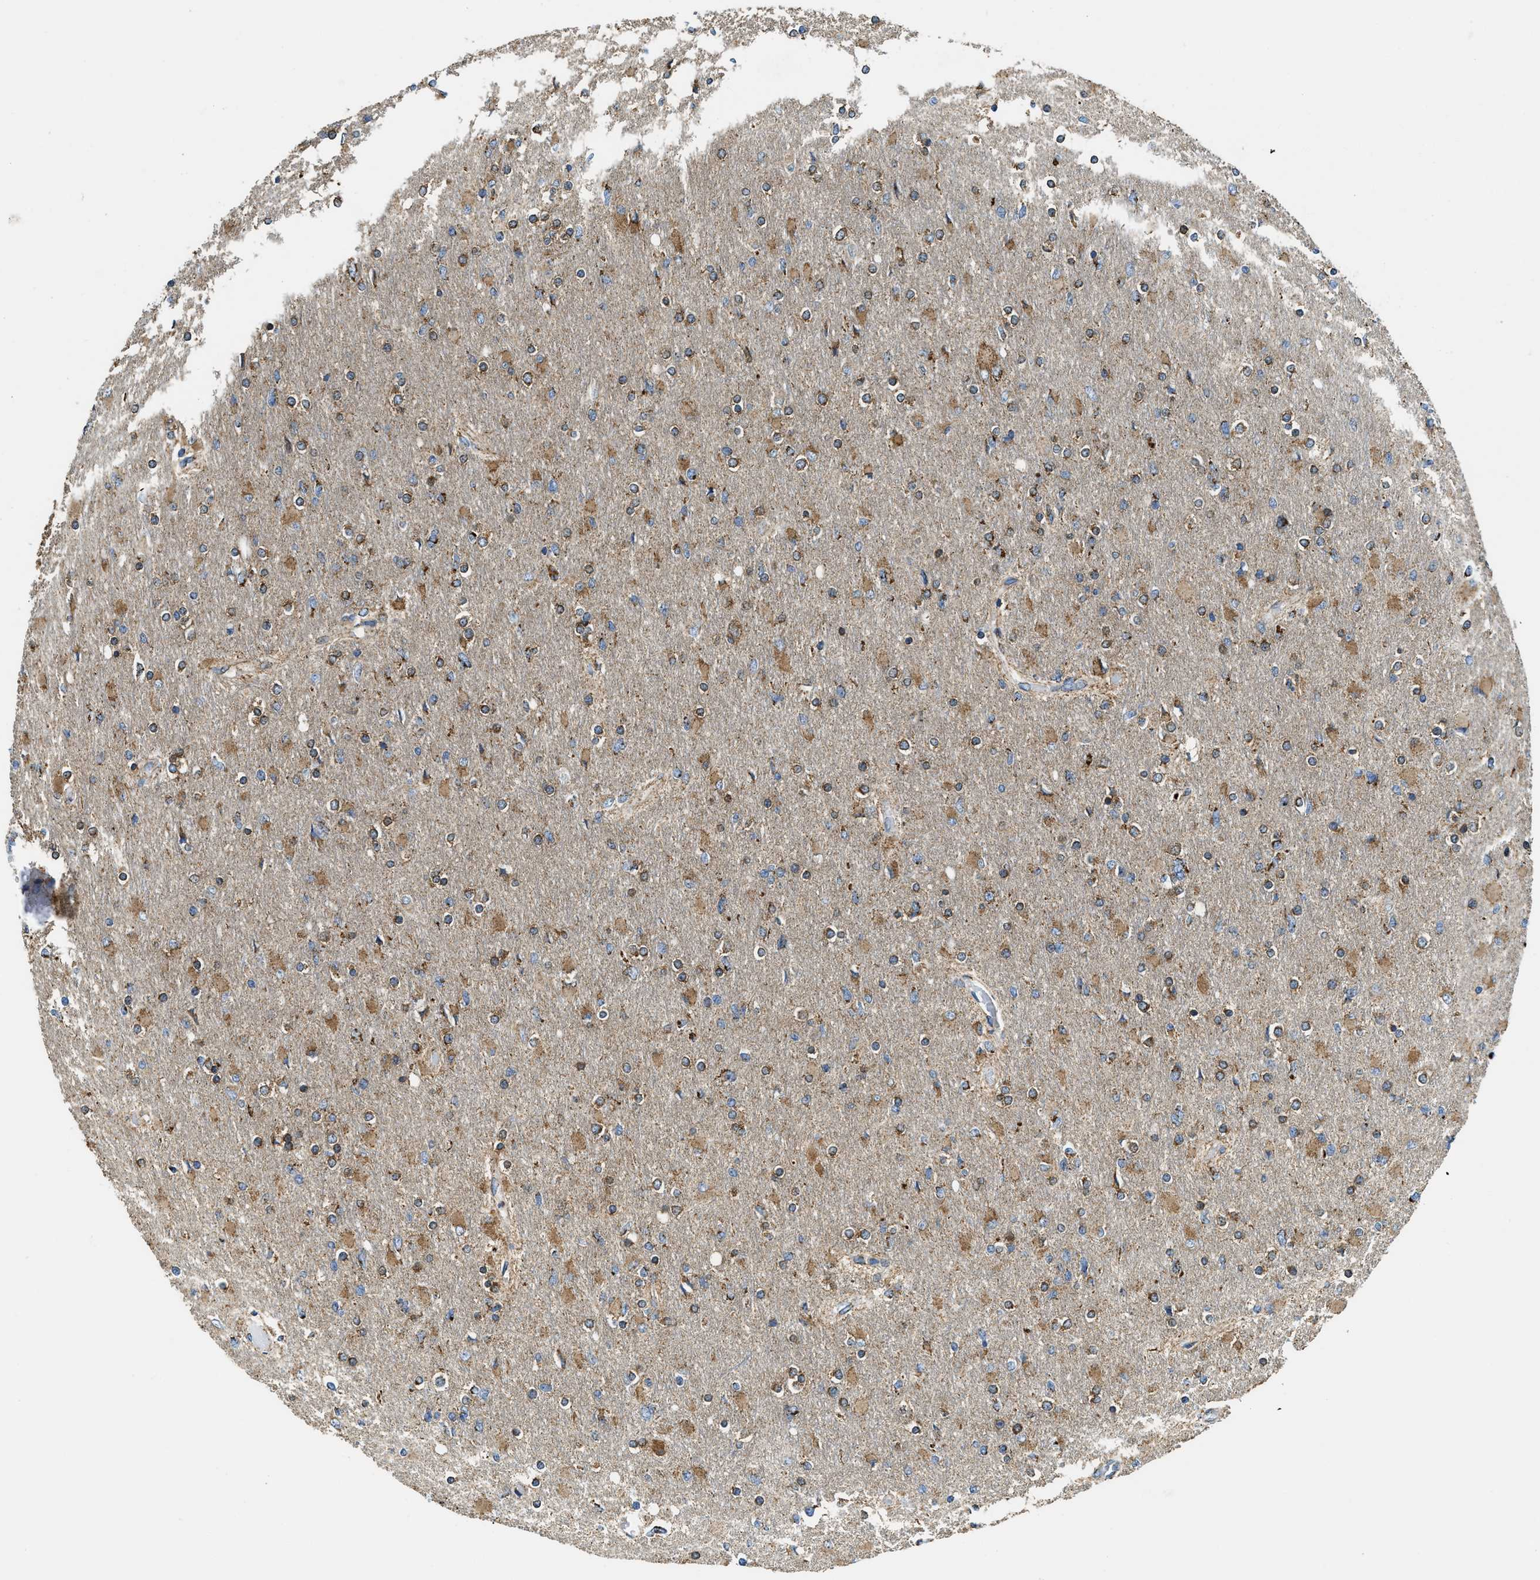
{"staining": {"intensity": "moderate", "quantity": ">75%", "location": "cytoplasmic/membranous"}, "tissue": "glioma", "cell_type": "Tumor cells", "image_type": "cancer", "snomed": [{"axis": "morphology", "description": "Glioma, malignant, High grade"}, {"axis": "topography", "description": "Cerebral cortex"}], "caption": "About >75% of tumor cells in human malignant high-grade glioma demonstrate moderate cytoplasmic/membranous protein positivity as visualized by brown immunohistochemical staining.", "gene": "STK33", "patient": {"sex": "female", "age": 36}}